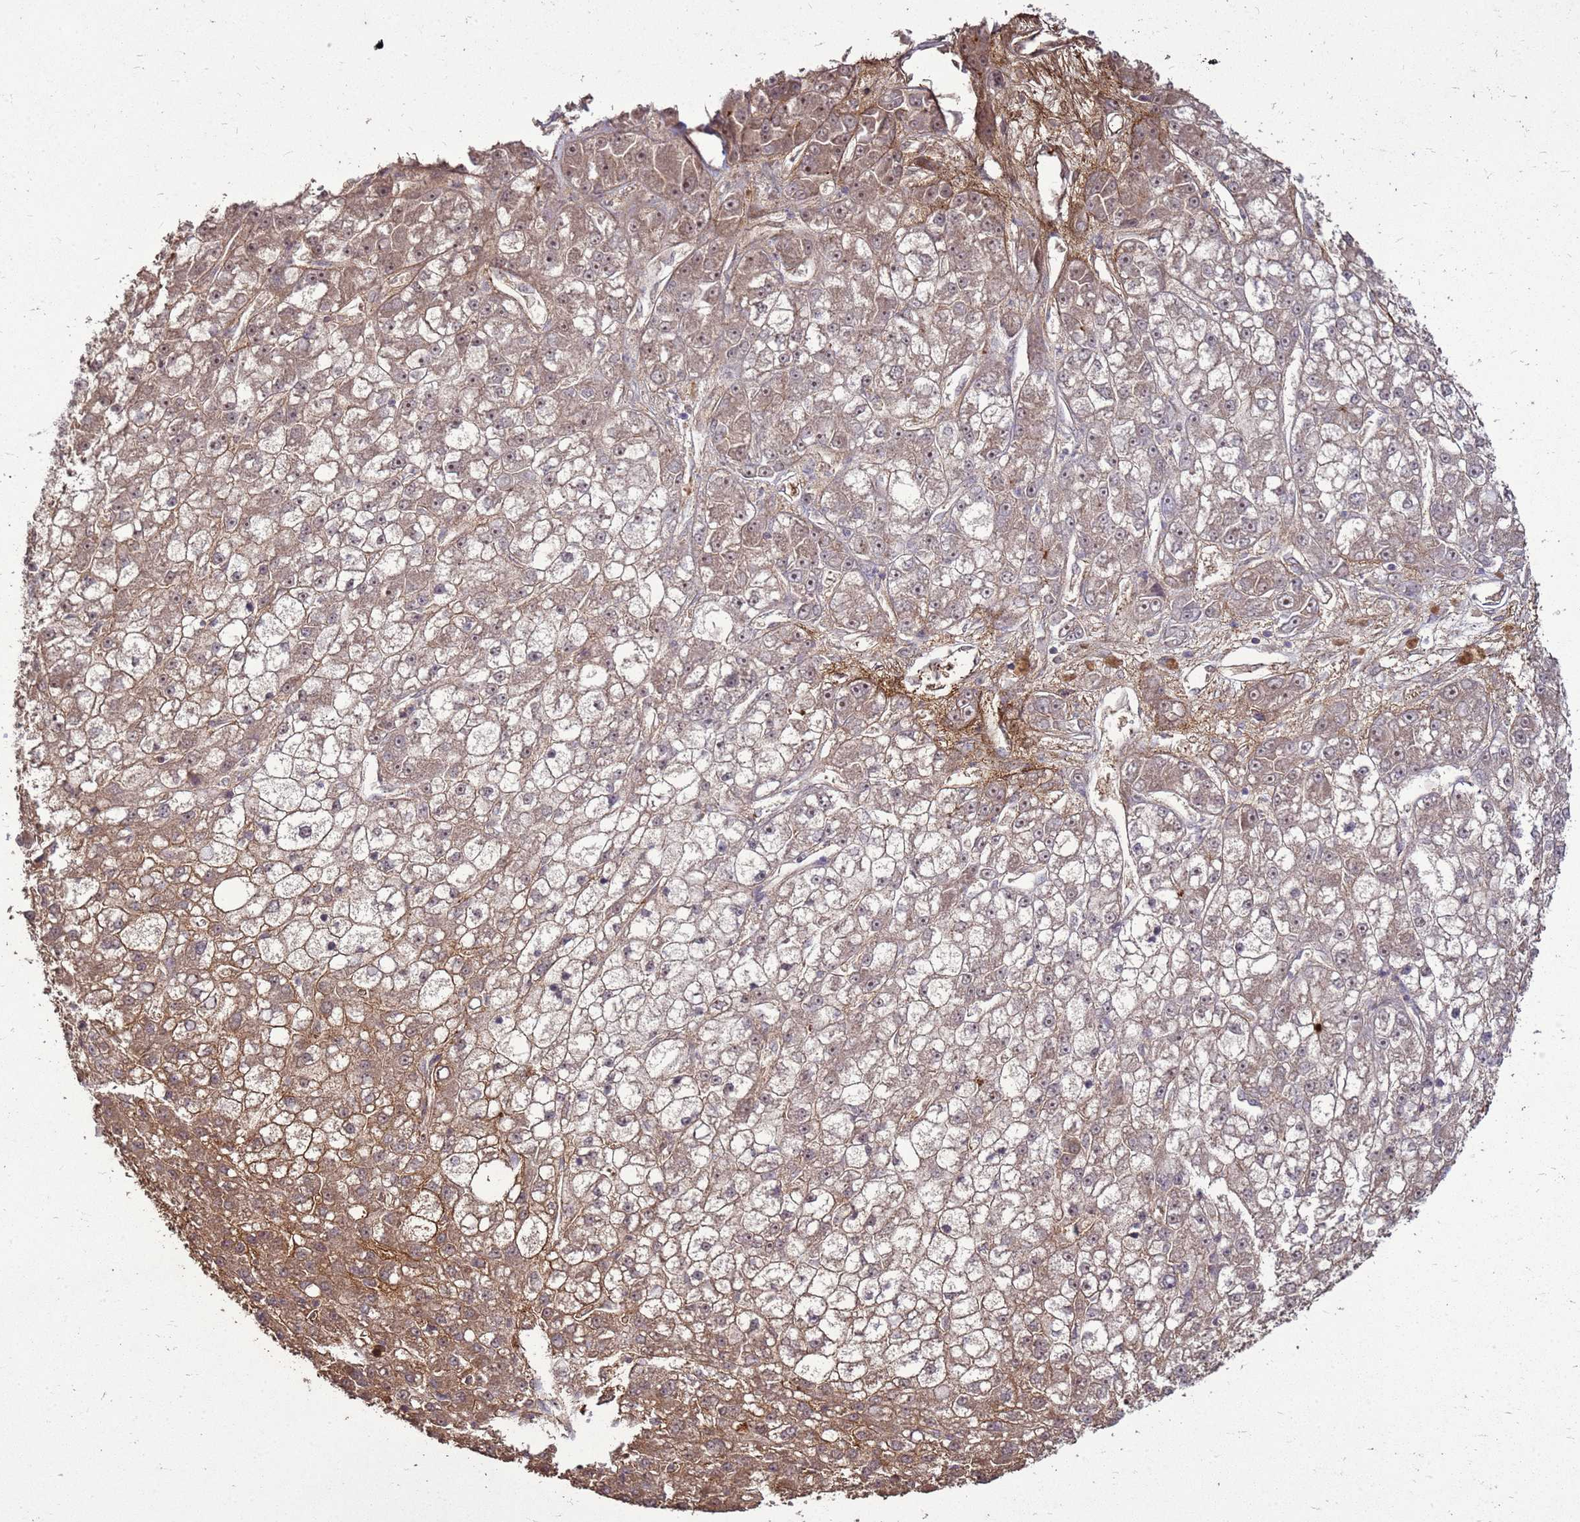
{"staining": {"intensity": "moderate", "quantity": "25%-75%", "location": "cytoplasmic/membranous,nuclear"}, "tissue": "liver cancer", "cell_type": "Tumor cells", "image_type": "cancer", "snomed": [{"axis": "morphology", "description": "Carcinoma, Hepatocellular, NOS"}, {"axis": "topography", "description": "Liver"}], "caption": "Immunohistochemical staining of hepatocellular carcinoma (liver) shows moderate cytoplasmic/membranous and nuclear protein positivity in approximately 25%-75% of tumor cells.", "gene": "CRBN", "patient": {"sex": "male", "age": 67}}